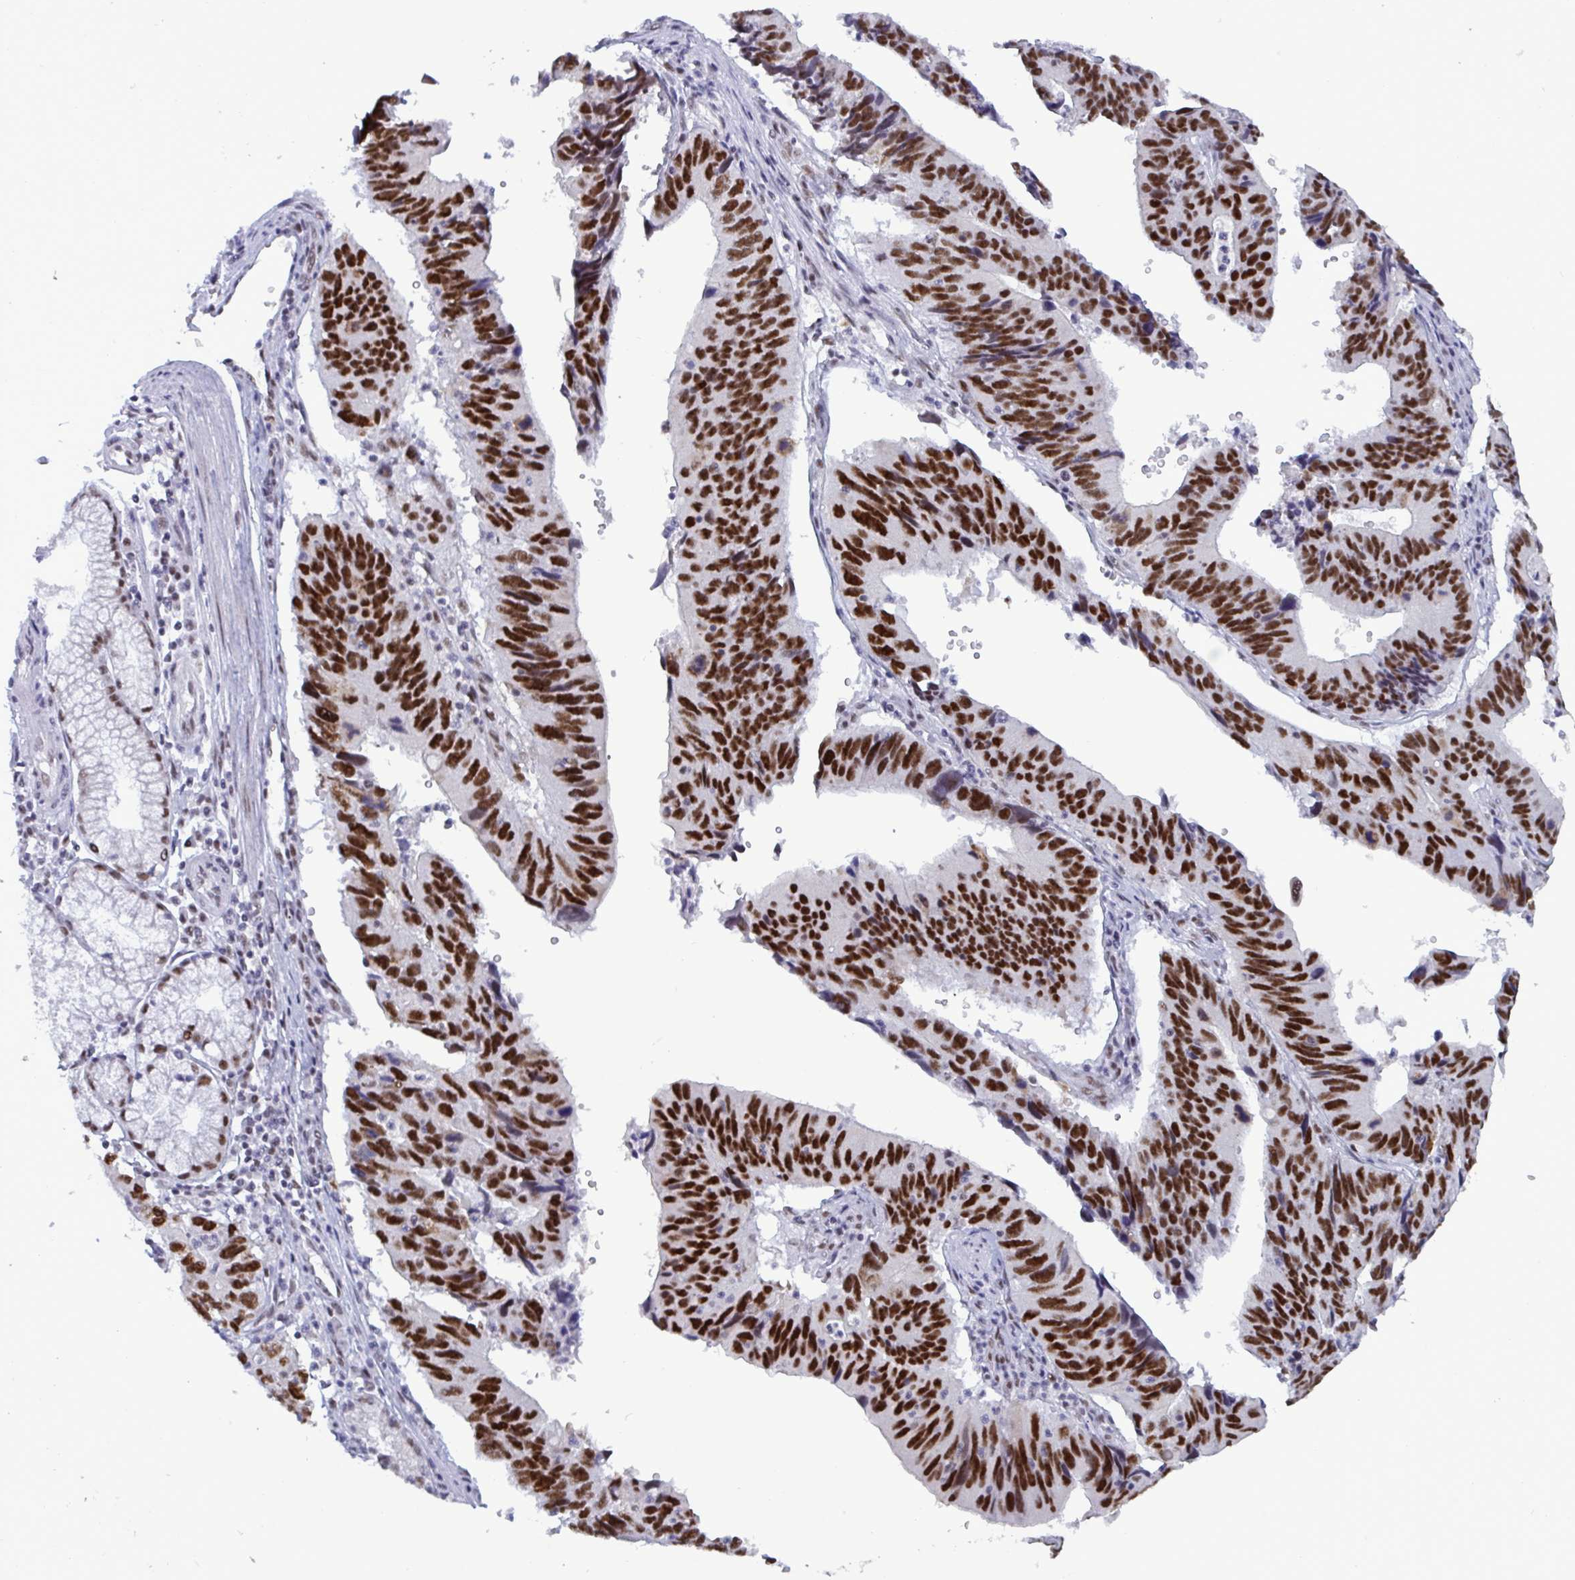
{"staining": {"intensity": "strong", "quantity": ">75%", "location": "nuclear"}, "tissue": "stomach cancer", "cell_type": "Tumor cells", "image_type": "cancer", "snomed": [{"axis": "morphology", "description": "Adenocarcinoma, NOS"}, {"axis": "topography", "description": "Stomach"}], "caption": "A brown stain shows strong nuclear staining of a protein in human stomach cancer (adenocarcinoma) tumor cells.", "gene": "PPP1R10", "patient": {"sex": "male", "age": 59}}